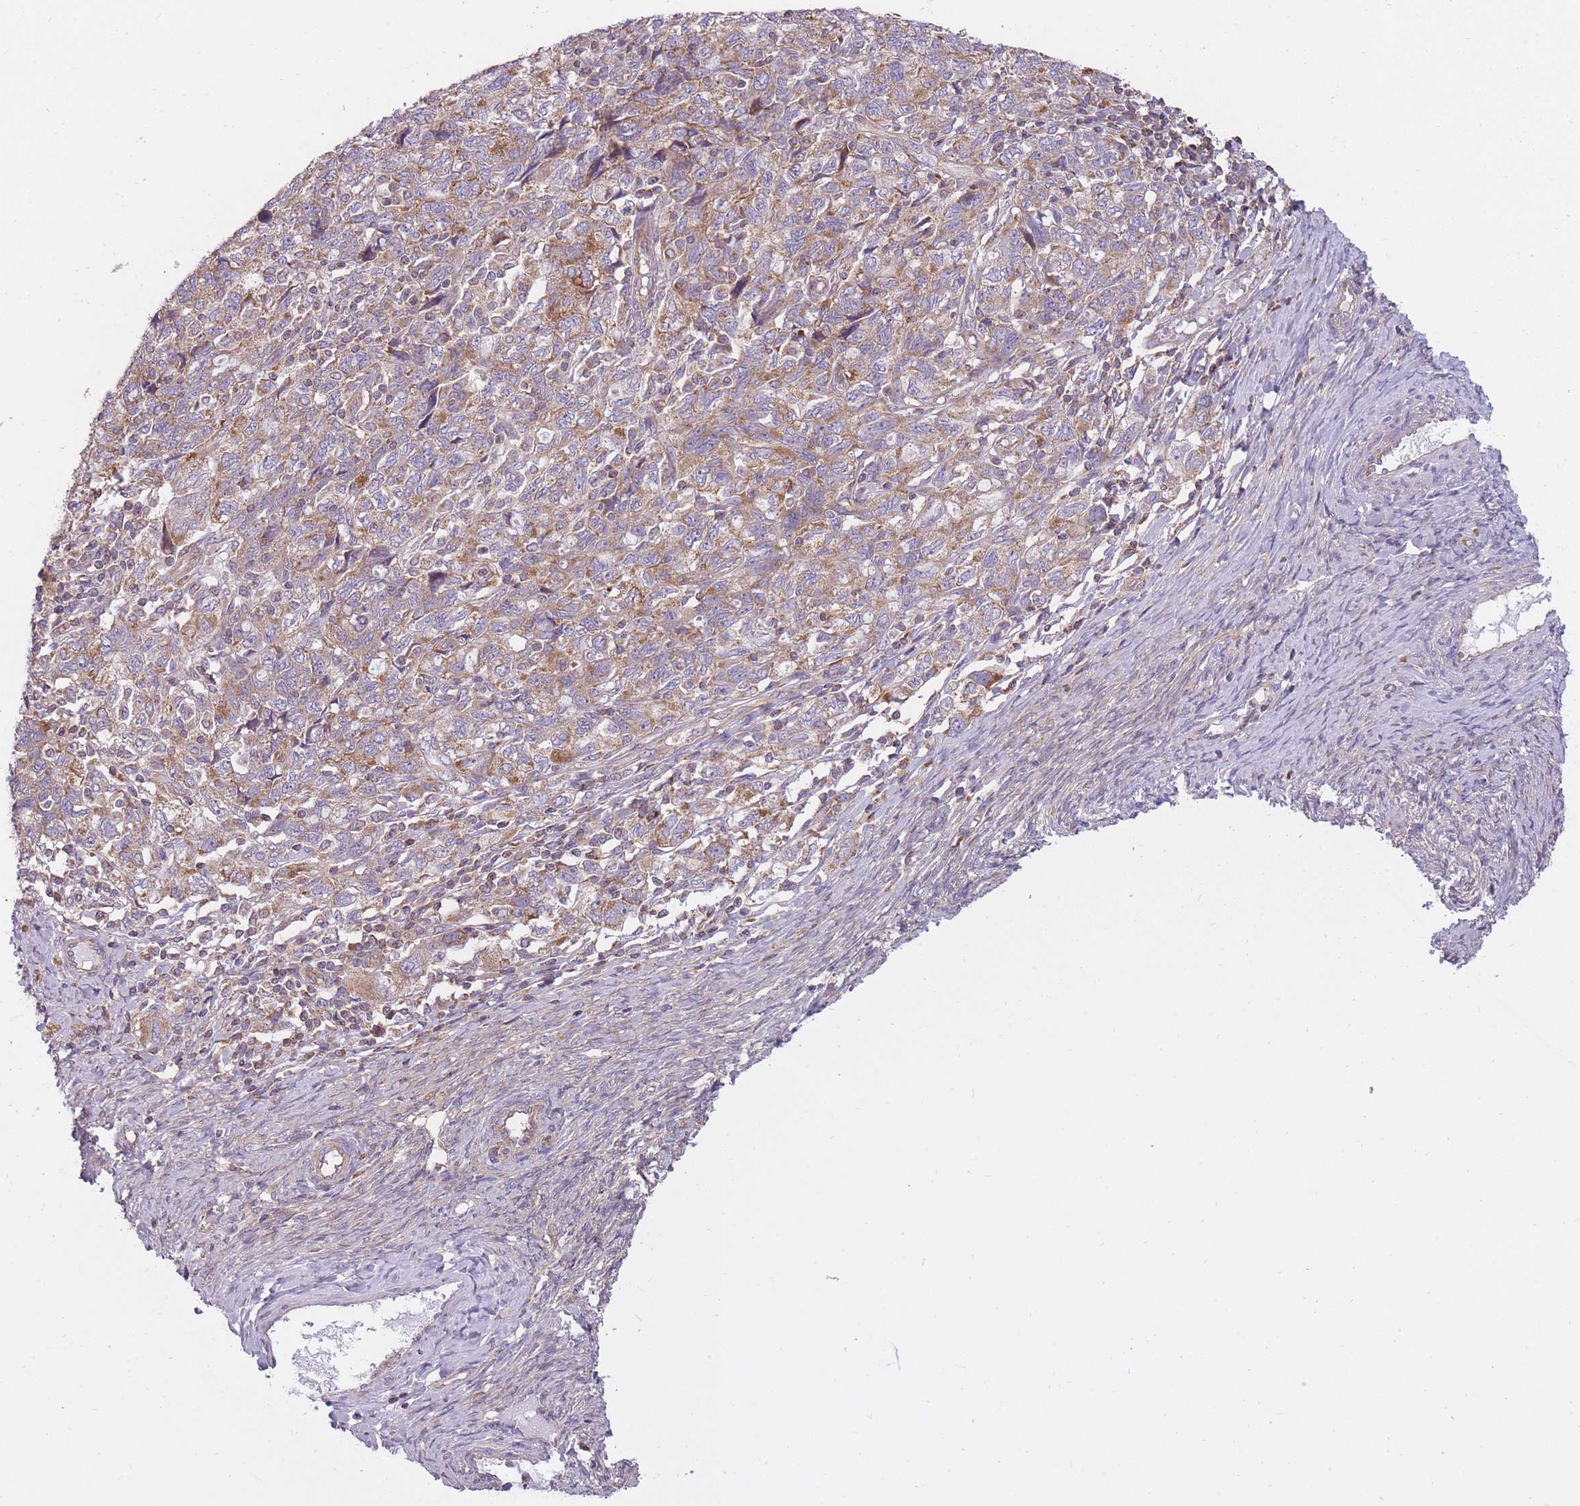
{"staining": {"intensity": "moderate", "quantity": ">75%", "location": "cytoplasmic/membranous"}, "tissue": "ovarian cancer", "cell_type": "Tumor cells", "image_type": "cancer", "snomed": [{"axis": "morphology", "description": "Carcinoma, NOS"}, {"axis": "morphology", "description": "Cystadenocarcinoma, serous, NOS"}, {"axis": "topography", "description": "Ovary"}], "caption": "The immunohistochemical stain shows moderate cytoplasmic/membranous staining in tumor cells of ovarian serous cystadenocarcinoma tissue.", "gene": "NDUFA9", "patient": {"sex": "female", "age": 69}}